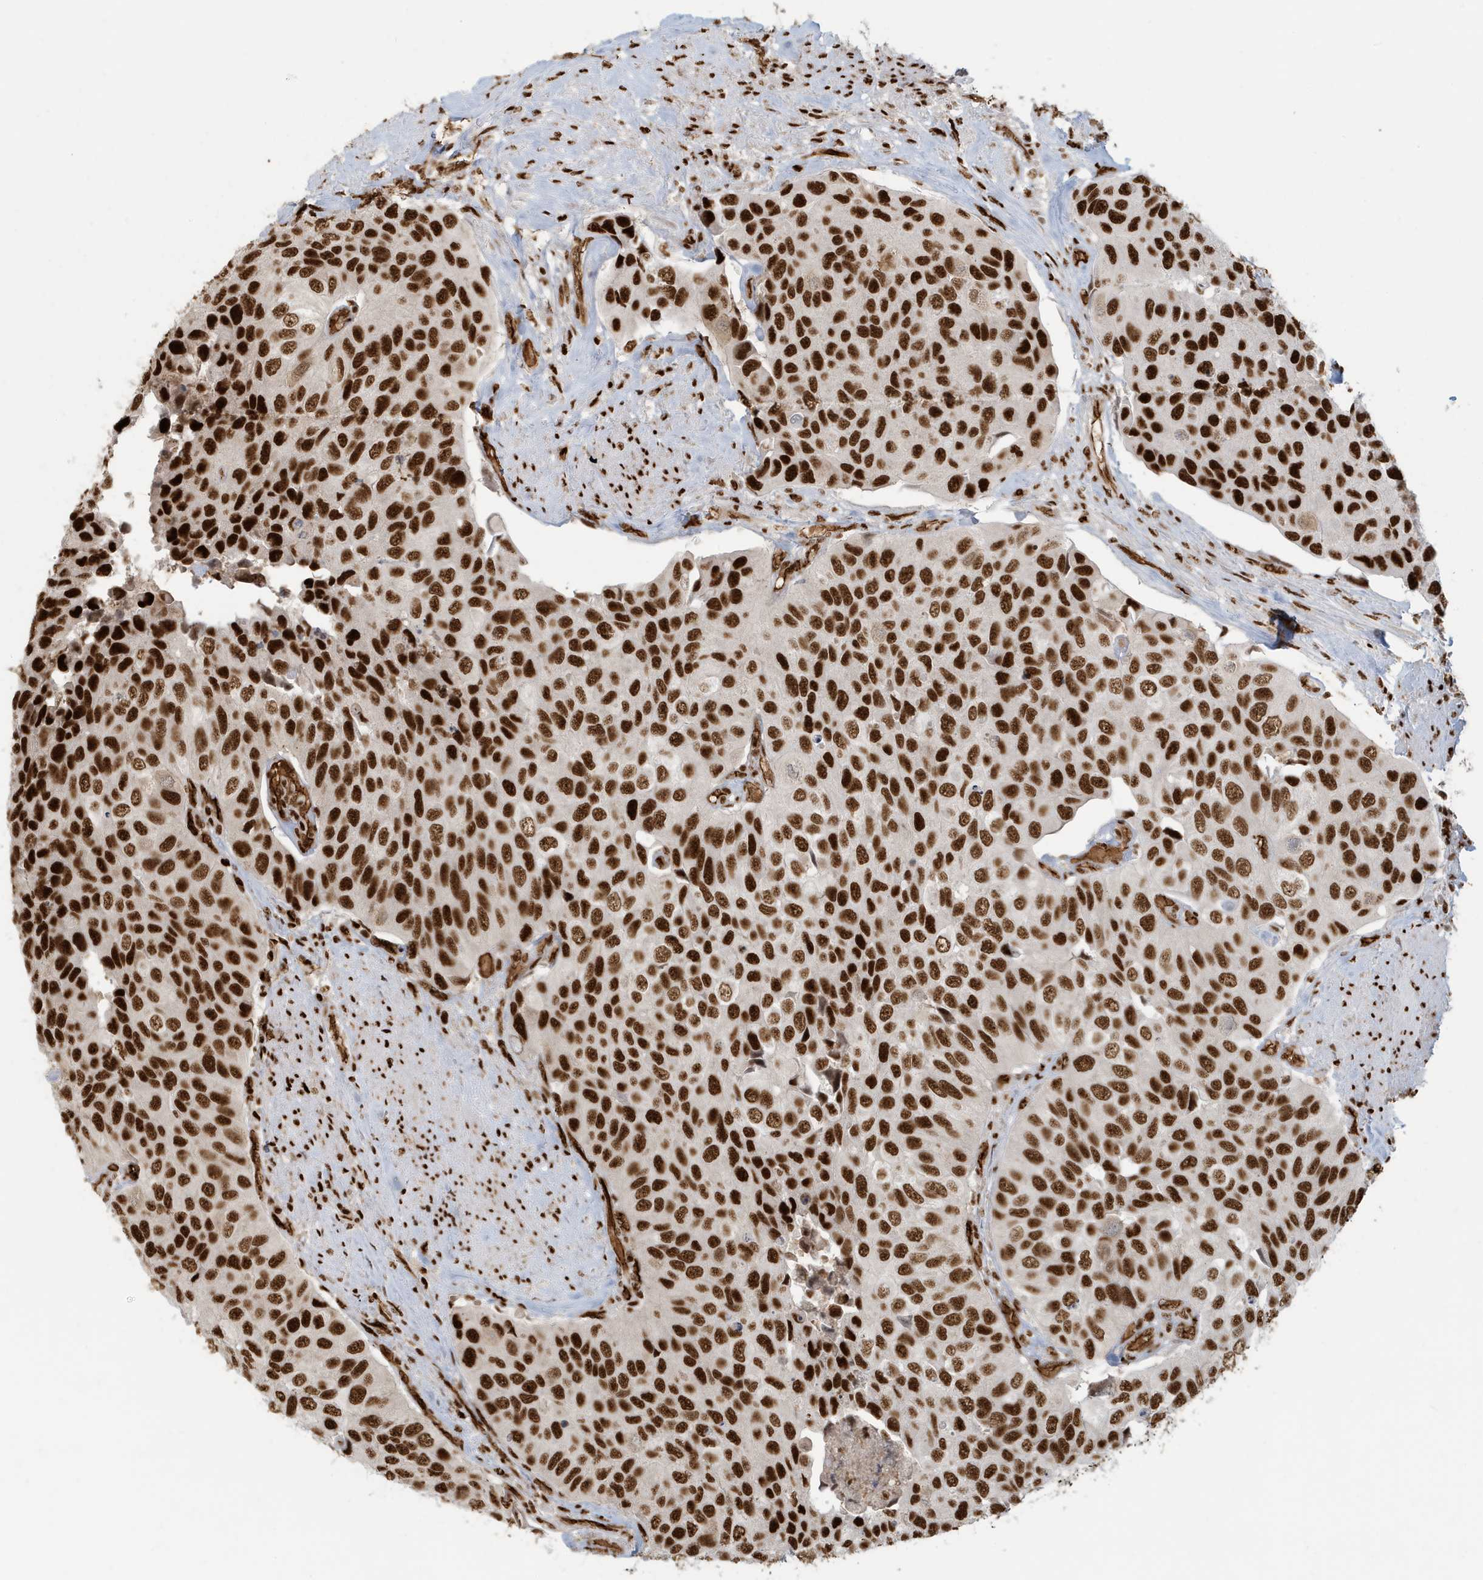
{"staining": {"intensity": "strong", "quantity": ">75%", "location": "nuclear"}, "tissue": "urothelial cancer", "cell_type": "Tumor cells", "image_type": "cancer", "snomed": [{"axis": "morphology", "description": "Urothelial carcinoma, High grade"}, {"axis": "topography", "description": "Urinary bladder"}], "caption": "There is high levels of strong nuclear expression in tumor cells of urothelial carcinoma (high-grade), as demonstrated by immunohistochemical staining (brown color).", "gene": "CKS2", "patient": {"sex": "male", "age": 74}}